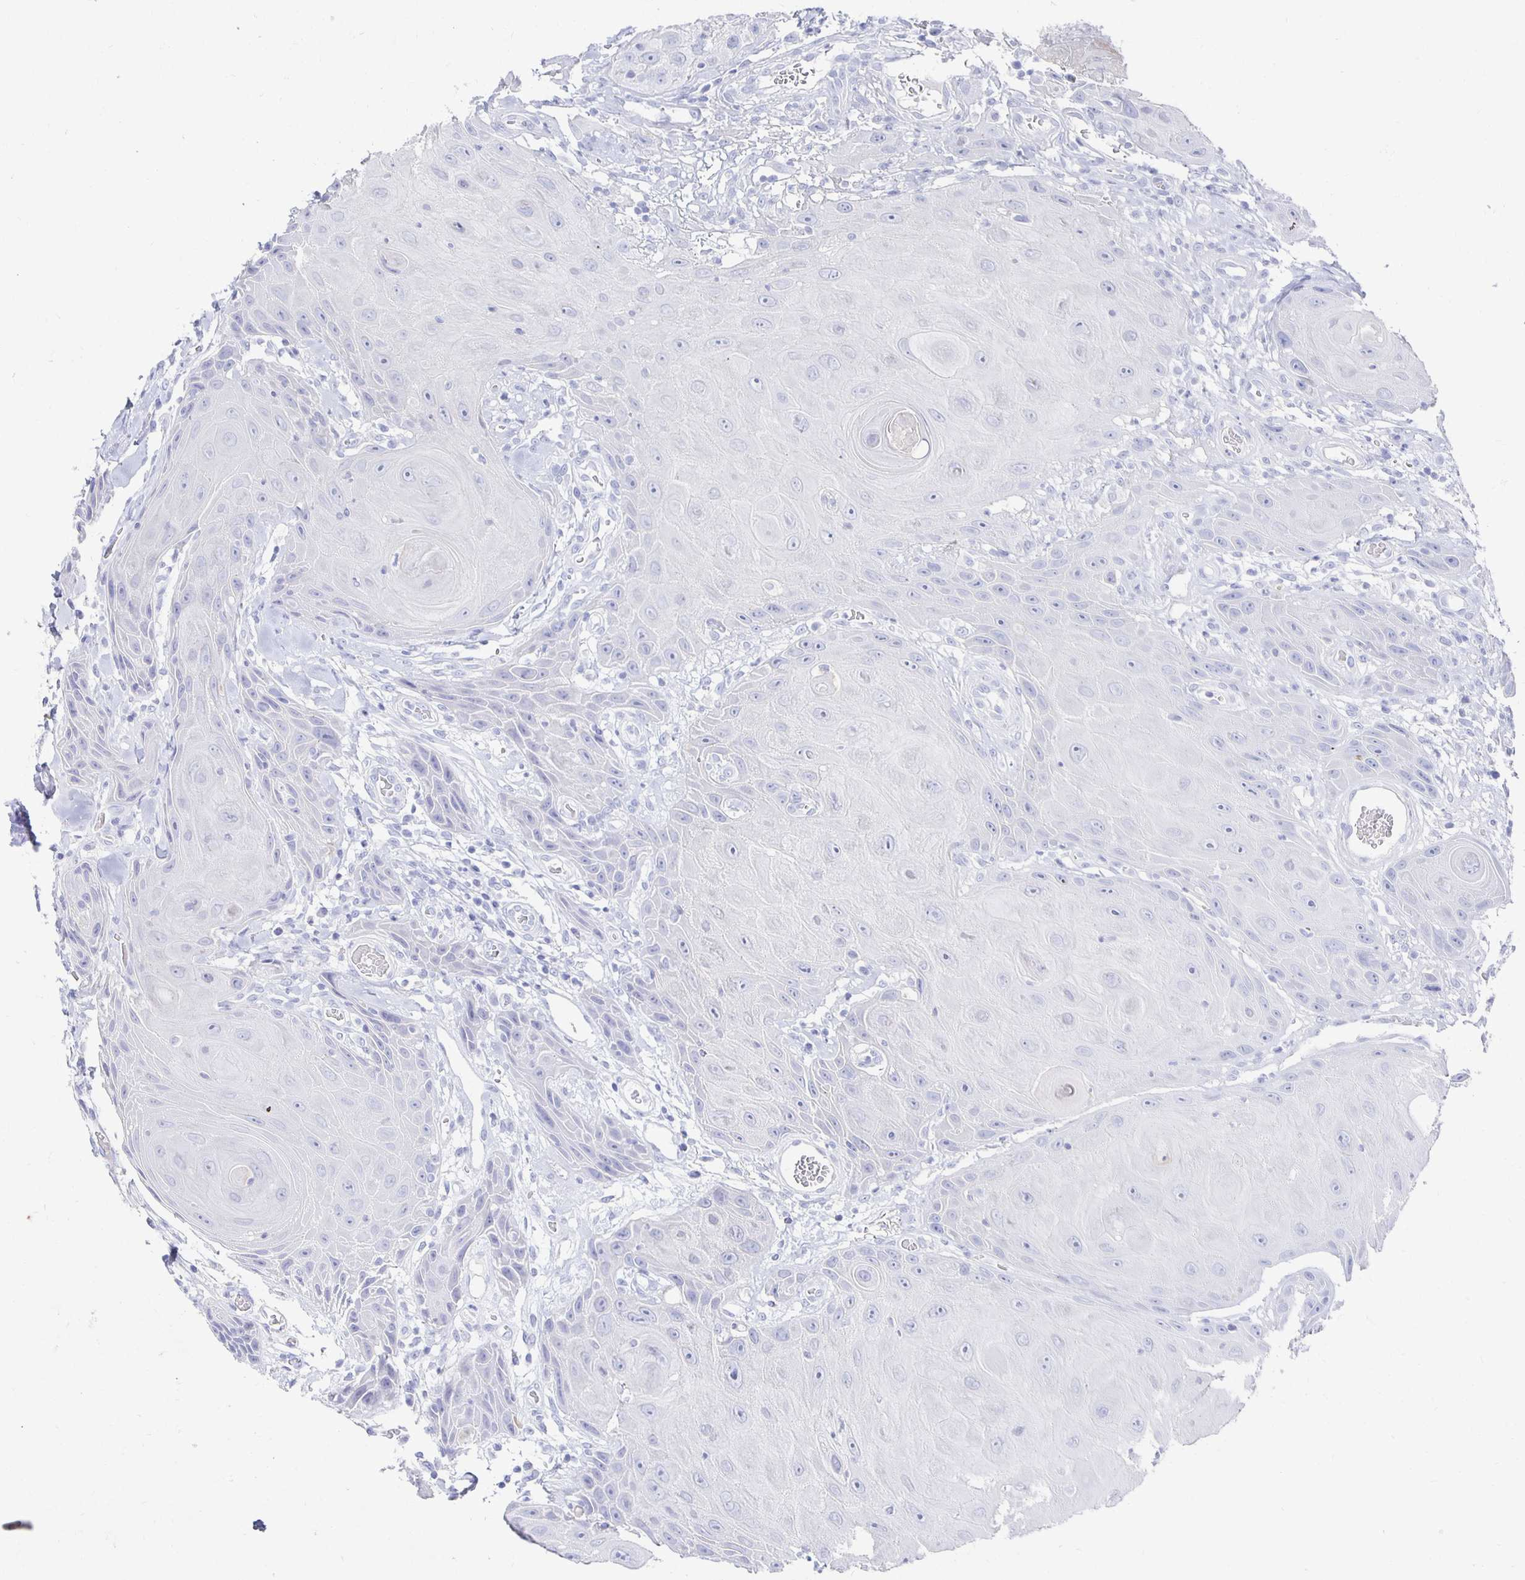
{"staining": {"intensity": "negative", "quantity": "none", "location": "none"}, "tissue": "head and neck cancer", "cell_type": "Tumor cells", "image_type": "cancer", "snomed": [{"axis": "morphology", "description": "Squamous cell carcinoma, NOS"}, {"axis": "topography", "description": "Oral tissue"}, {"axis": "topography", "description": "Head-Neck"}], "caption": "This is an immunohistochemistry photomicrograph of human head and neck squamous cell carcinoma. There is no staining in tumor cells.", "gene": "PRDM7", "patient": {"sex": "male", "age": 49}}